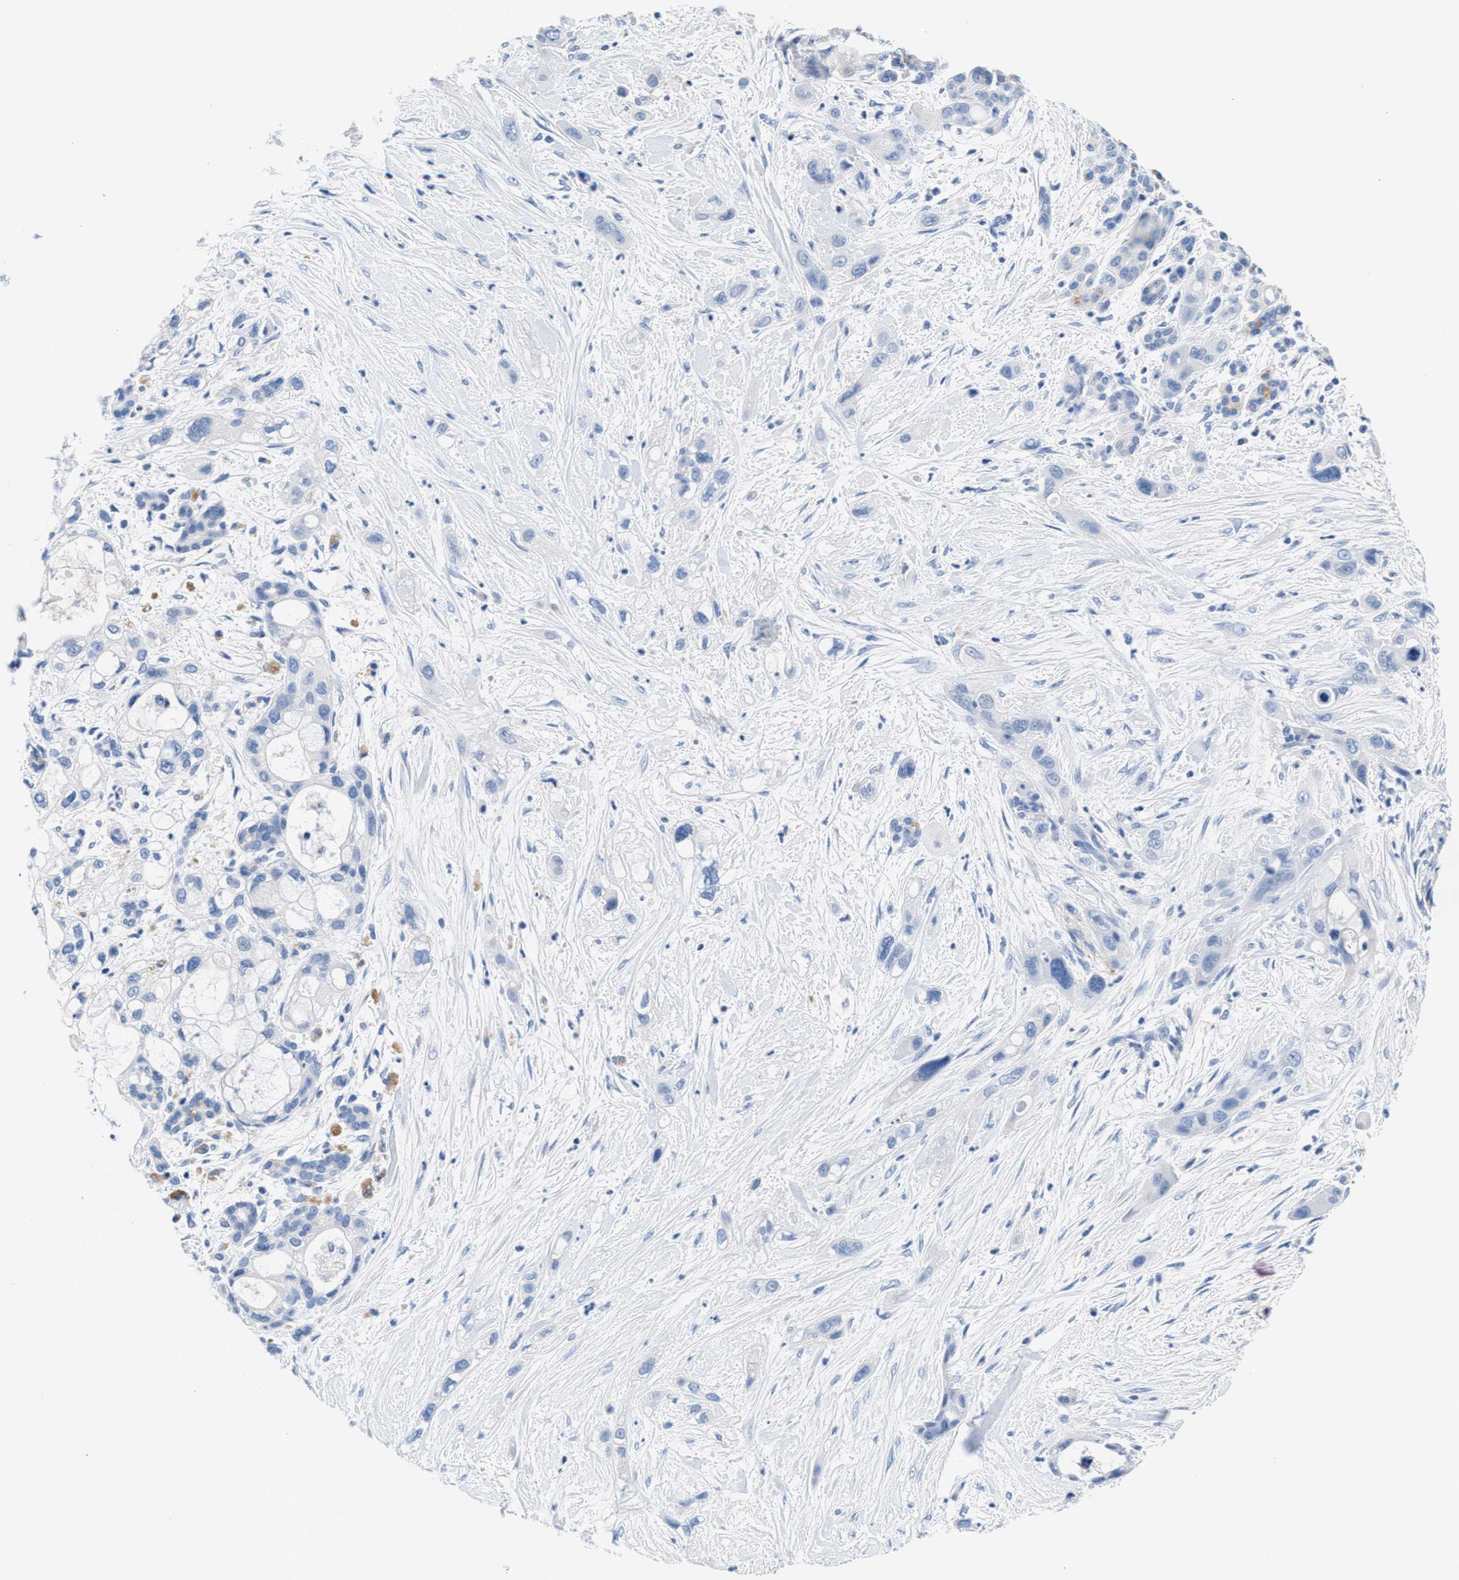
{"staining": {"intensity": "negative", "quantity": "none", "location": "none"}, "tissue": "pancreatic cancer", "cell_type": "Tumor cells", "image_type": "cancer", "snomed": [{"axis": "morphology", "description": "Adenocarcinoma, NOS"}, {"axis": "topography", "description": "Pancreas"}], "caption": "The histopathology image demonstrates no staining of tumor cells in pancreatic cancer. (Brightfield microscopy of DAB (3,3'-diaminobenzidine) IHC at high magnification).", "gene": "SLFN13", "patient": {"sex": "male", "age": 59}}